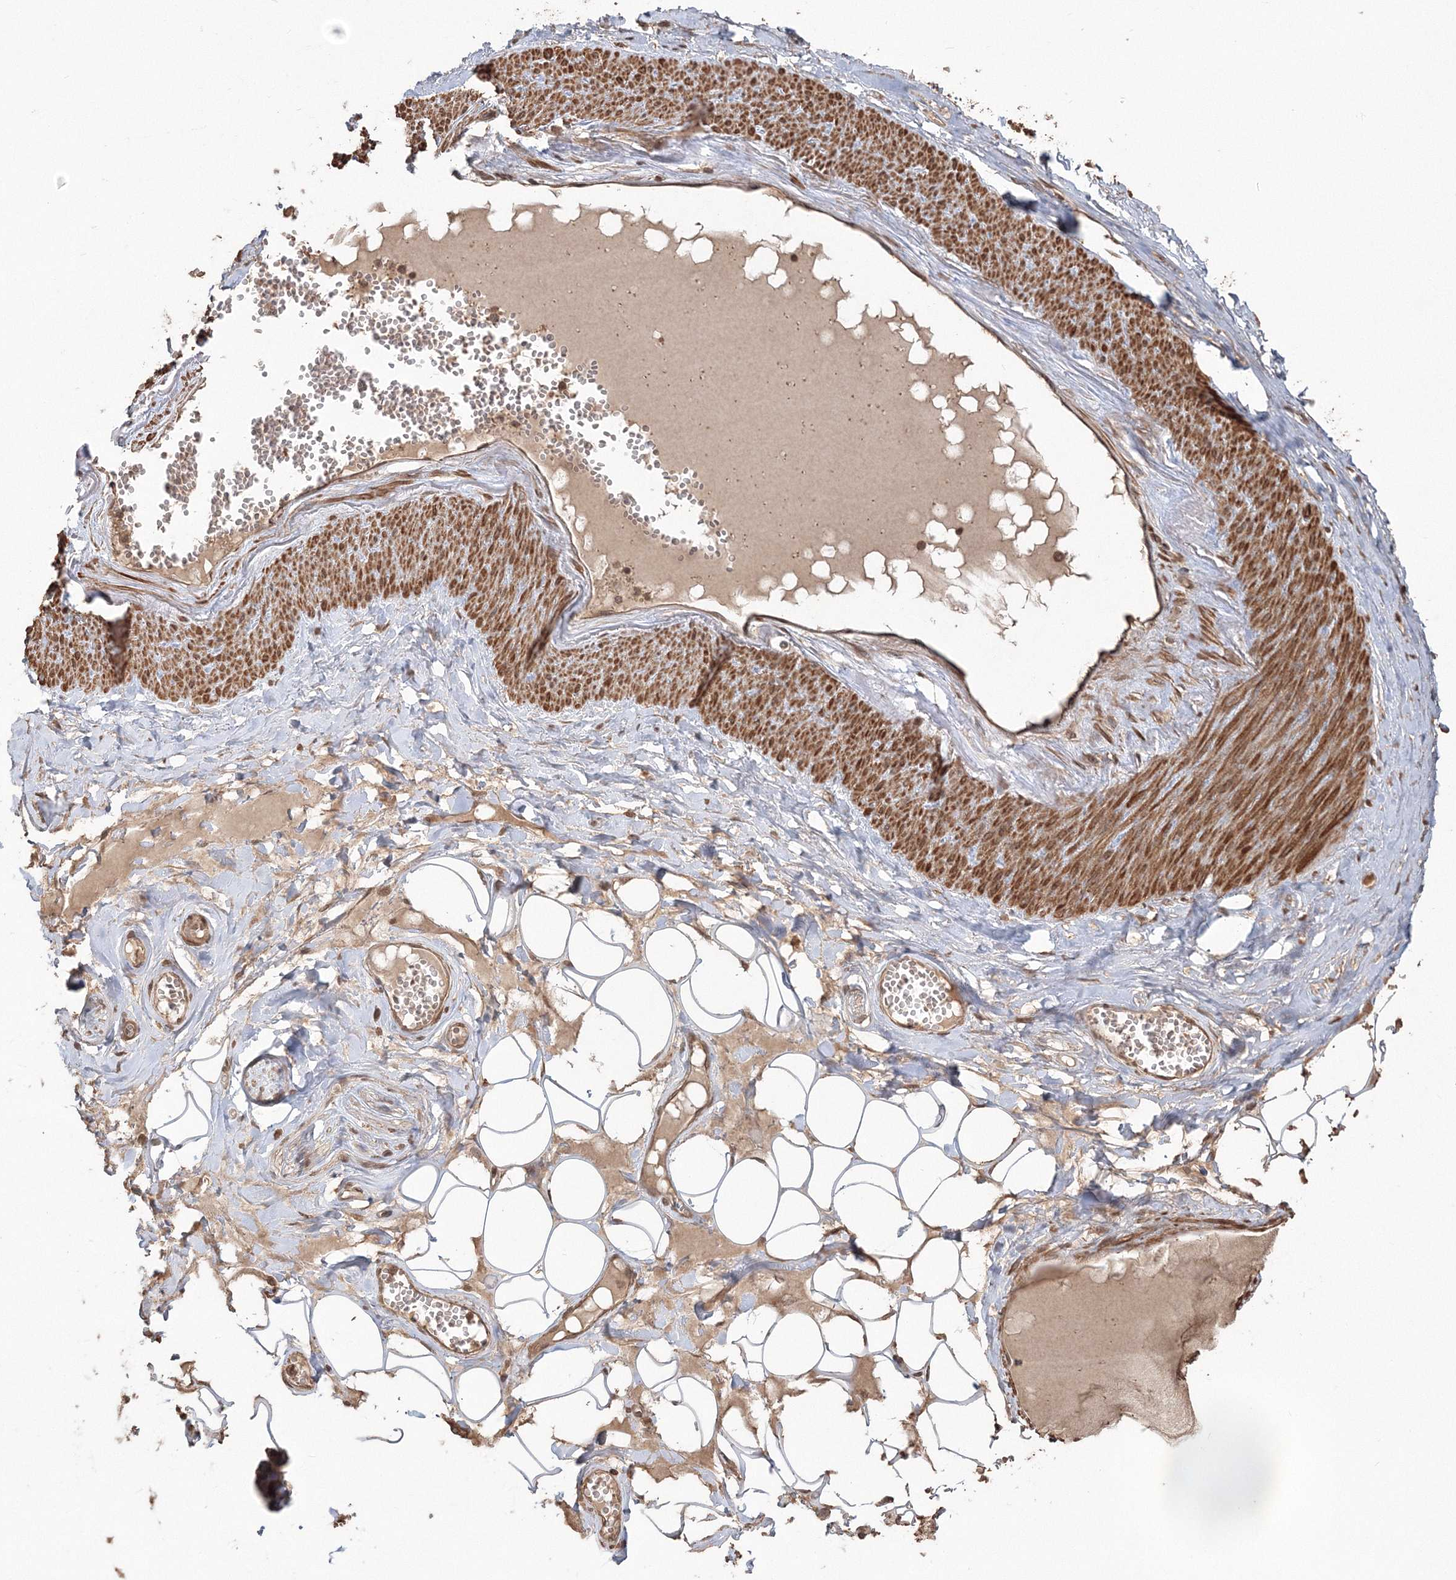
{"staining": {"intensity": "moderate", "quantity": "25%-75%", "location": "cytoplasmic/membranous"}, "tissue": "adipose tissue", "cell_type": "Adipocytes", "image_type": "normal", "snomed": [{"axis": "morphology", "description": "Normal tissue, NOS"}, {"axis": "morphology", "description": "Inflammation, NOS"}, {"axis": "topography", "description": "Salivary gland"}, {"axis": "topography", "description": "Peripheral nerve tissue"}], "caption": "DAB (3,3'-diaminobenzidine) immunohistochemical staining of unremarkable human adipose tissue demonstrates moderate cytoplasmic/membranous protein positivity in about 25%-75% of adipocytes. The protein of interest is shown in brown color, while the nuclei are stained blue.", "gene": "CCDC122", "patient": {"sex": "female", "age": 75}}